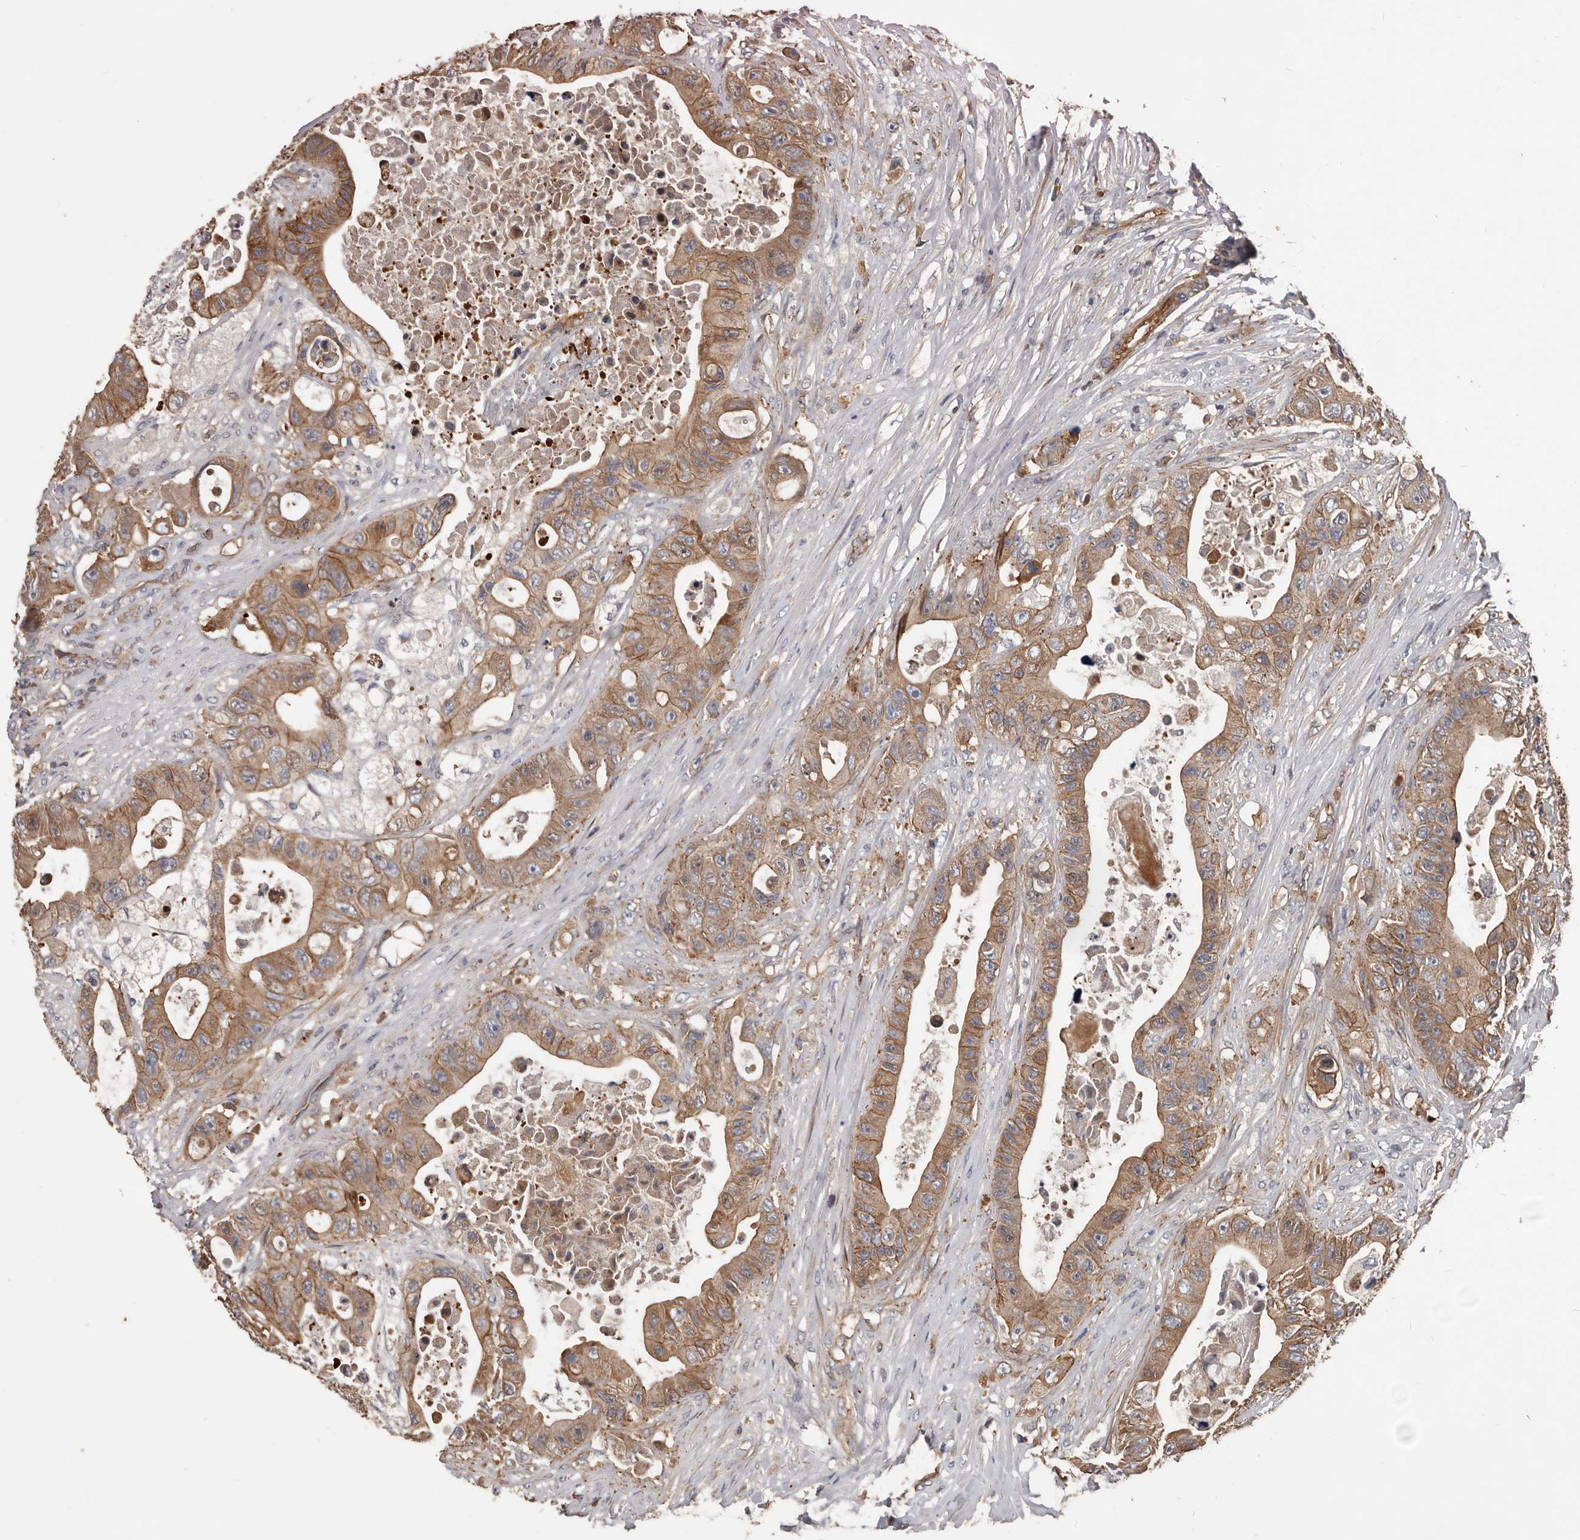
{"staining": {"intensity": "moderate", "quantity": ">75%", "location": "cytoplasmic/membranous"}, "tissue": "colorectal cancer", "cell_type": "Tumor cells", "image_type": "cancer", "snomed": [{"axis": "morphology", "description": "Adenocarcinoma, NOS"}, {"axis": "topography", "description": "Colon"}], "caption": "Adenocarcinoma (colorectal) stained with a protein marker demonstrates moderate staining in tumor cells.", "gene": "PNRC2", "patient": {"sex": "female", "age": 46}}